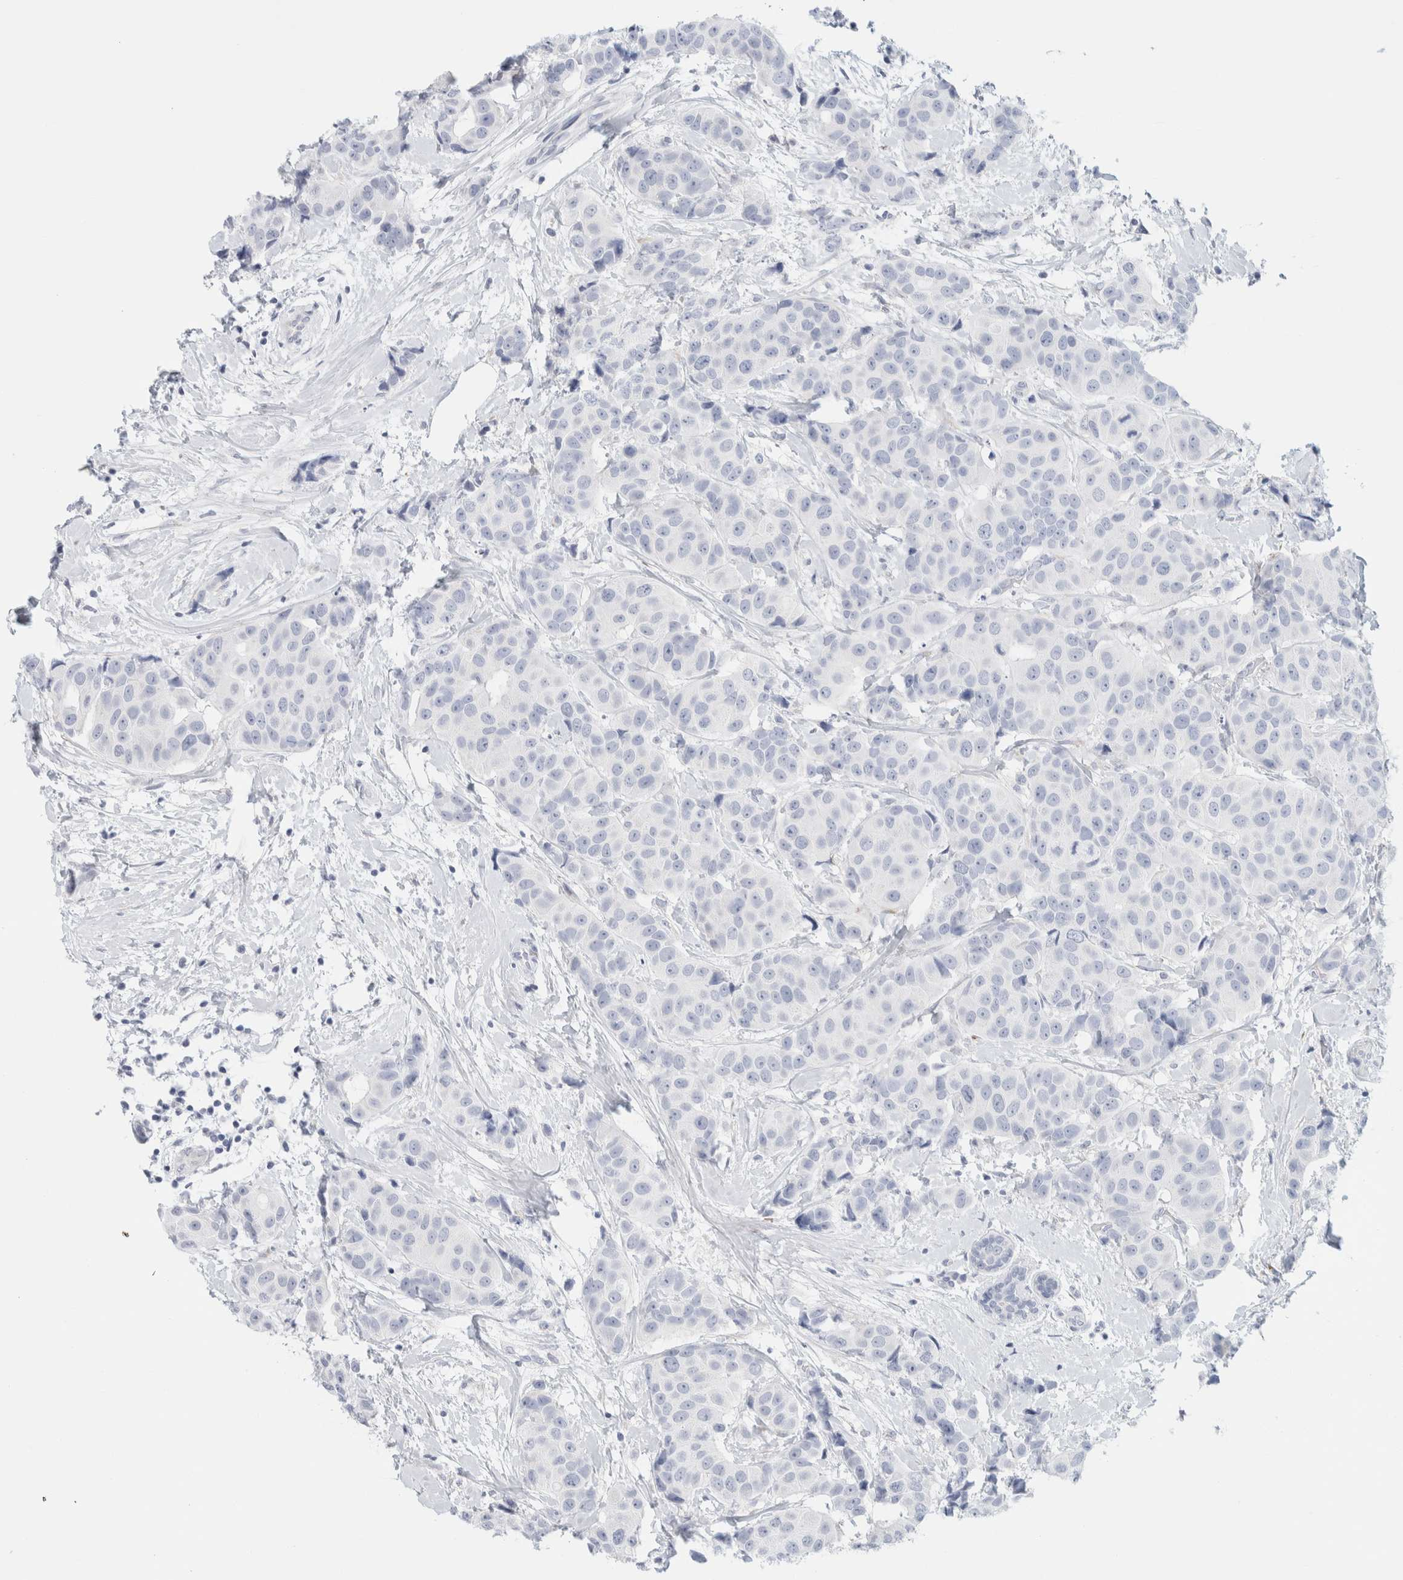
{"staining": {"intensity": "negative", "quantity": "none", "location": "none"}, "tissue": "breast cancer", "cell_type": "Tumor cells", "image_type": "cancer", "snomed": [{"axis": "morphology", "description": "Normal tissue, NOS"}, {"axis": "morphology", "description": "Duct carcinoma"}, {"axis": "topography", "description": "Breast"}], "caption": "Image shows no protein expression in tumor cells of breast cancer (infiltrating ductal carcinoma) tissue.", "gene": "RTN4", "patient": {"sex": "female", "age": 39}}